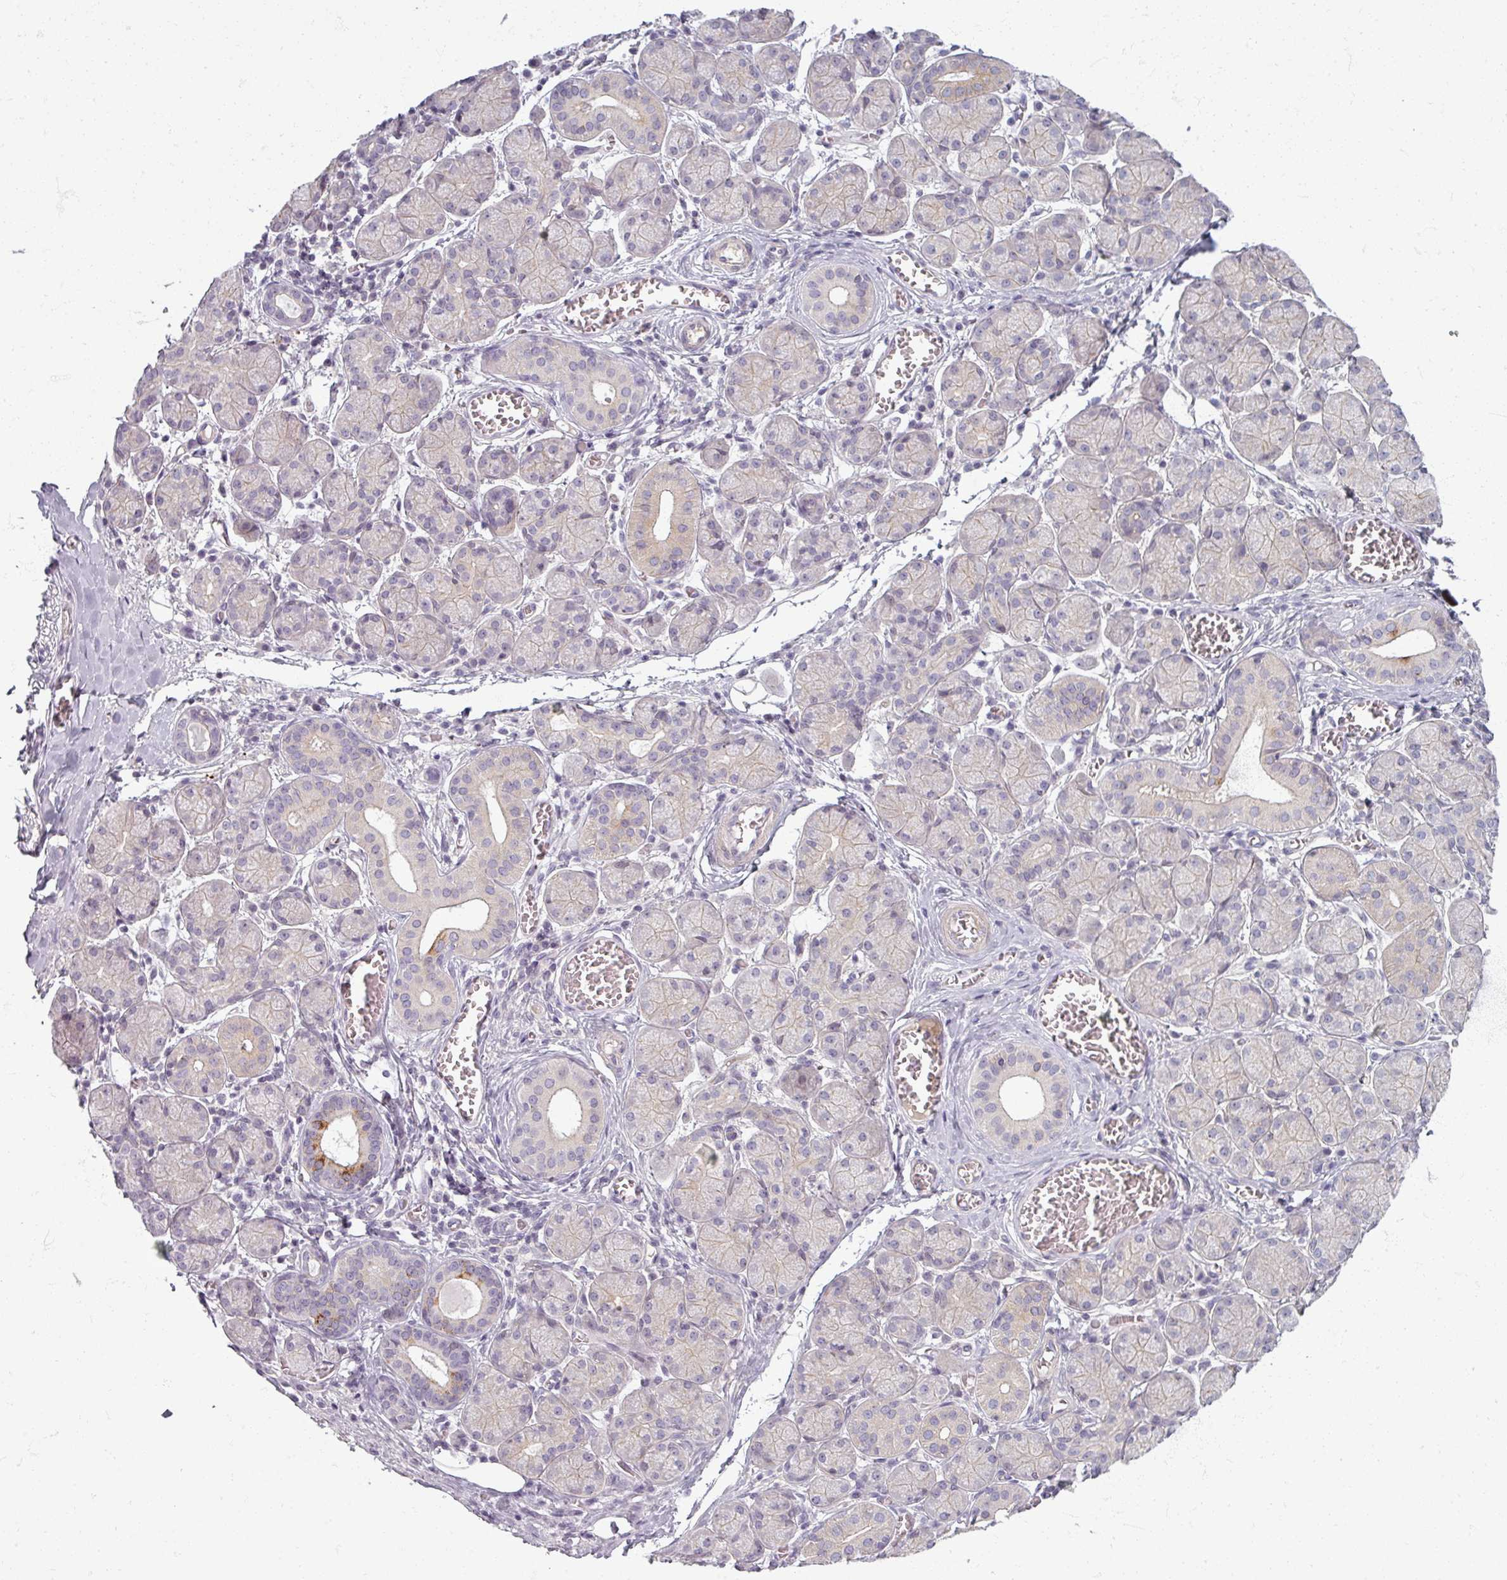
{"staining": {"intensity": "strong", "quantity": "<25%", "location": "cytoplasmic/membranous"}, "tissue": "salivary gland", "cell_type": "Glandular cells", "image_type": "normal", "snomed": [{"axis": "morphology", "description": "Normal tissue, NOS"}, {"axis": "topography", "description": "Salivary gland"}], "caption": "IHC of benign salivary gland reveals medium levels of strong cytoplasmic/membranous staining in approximately <25% of glandular cells.", "gene": "TTLL7", "patient": {"sex": "female", "age": 24}}